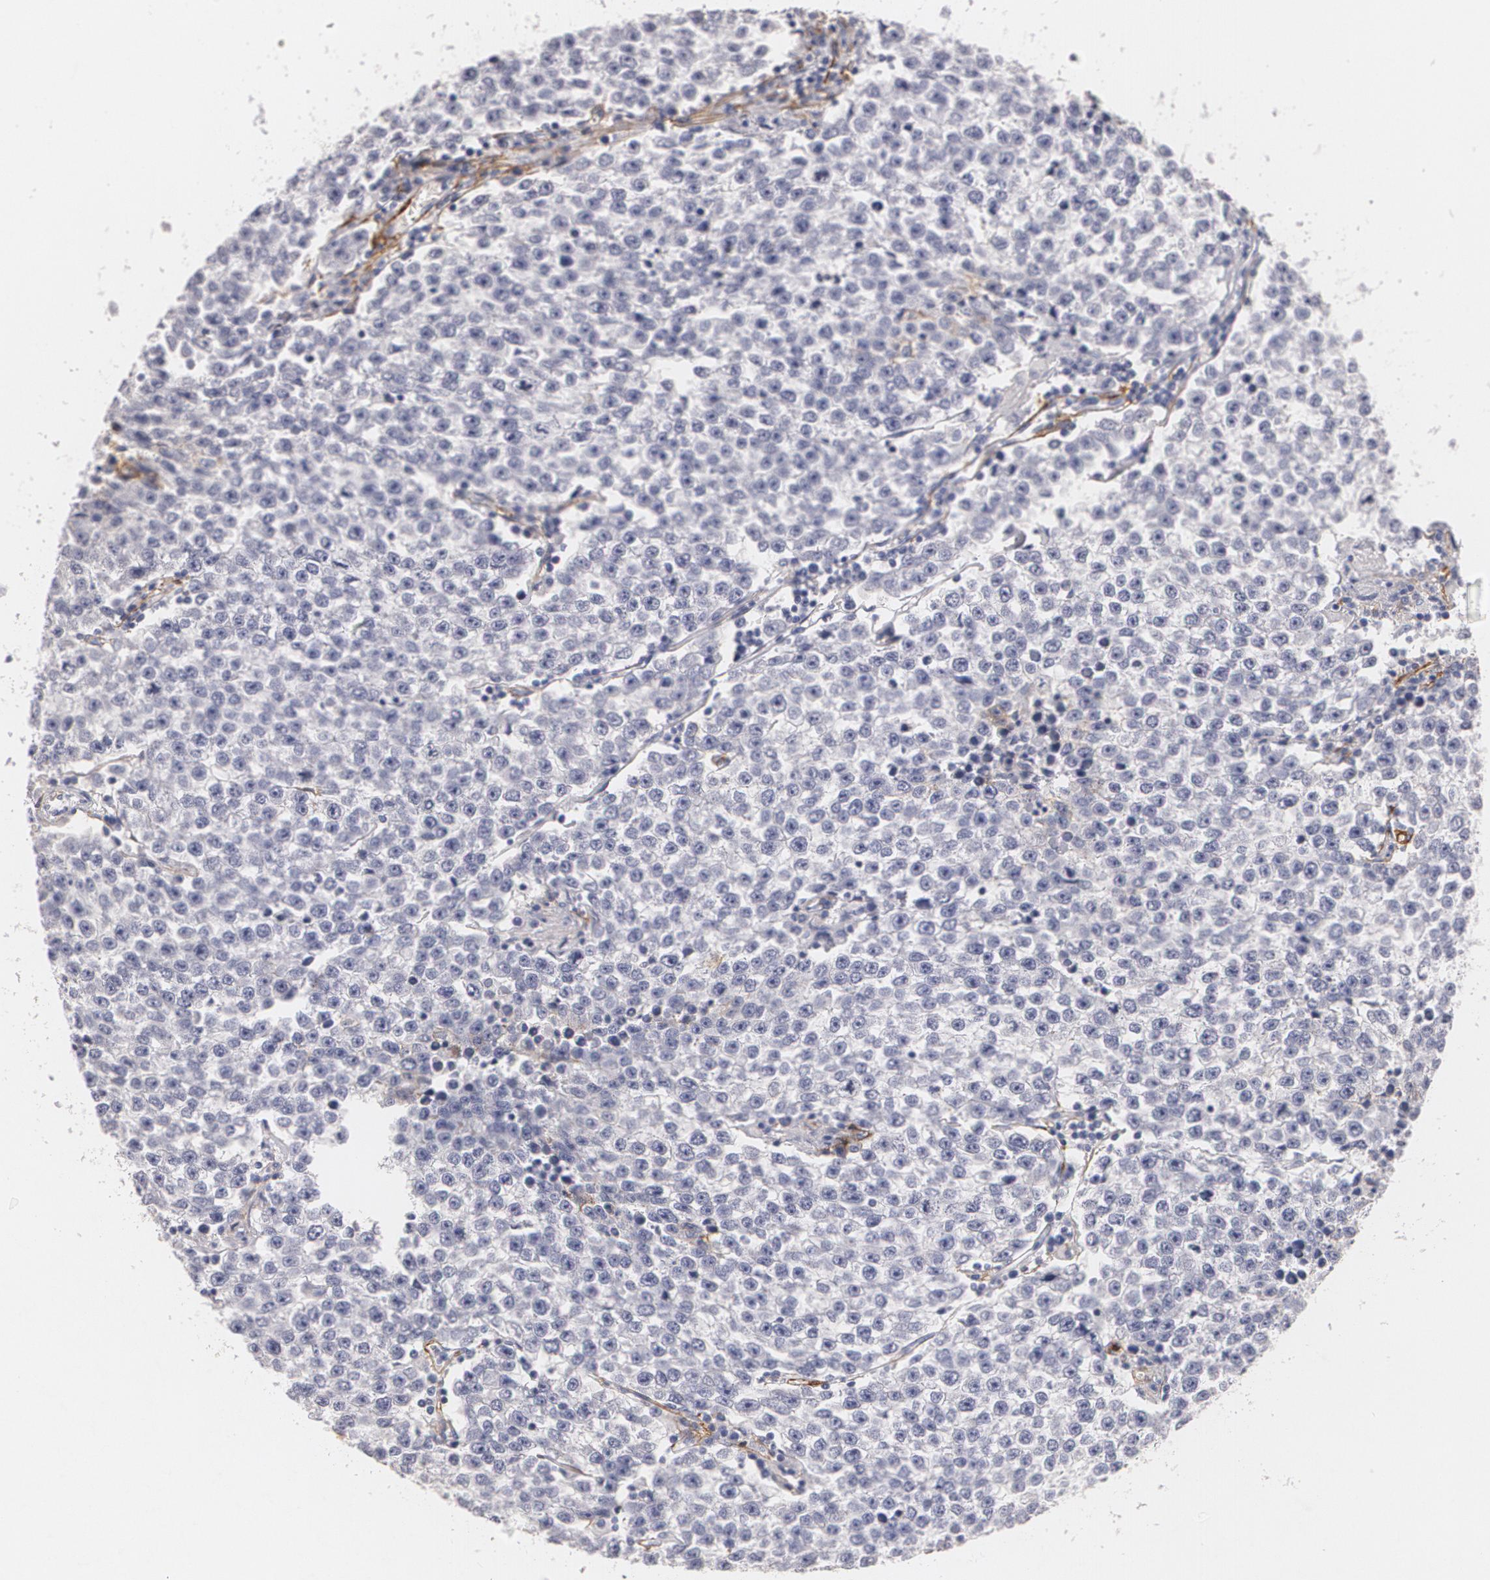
{"staining": {"intensity": "negative", "quantity": "none", "location": "none"}, "tissue": "testis cancer", "cell_type": "Tumor cells", "image_type": "cancer", "snomed": [{"axis": "morphology", "description": "Seminoma, NOS"}, {"axis": "topography", "description": "Testis"}], "caption": "Immunohistochemistry photomicrograph of neoplastic tissue: testis cancer (seminoma) stained with DAB (3,3'-diaminobenzidine) exhibits no significant protein positivity in tumor cells.", "gene": "NGFR", "patient": {"sex": "male", "age": 36}}